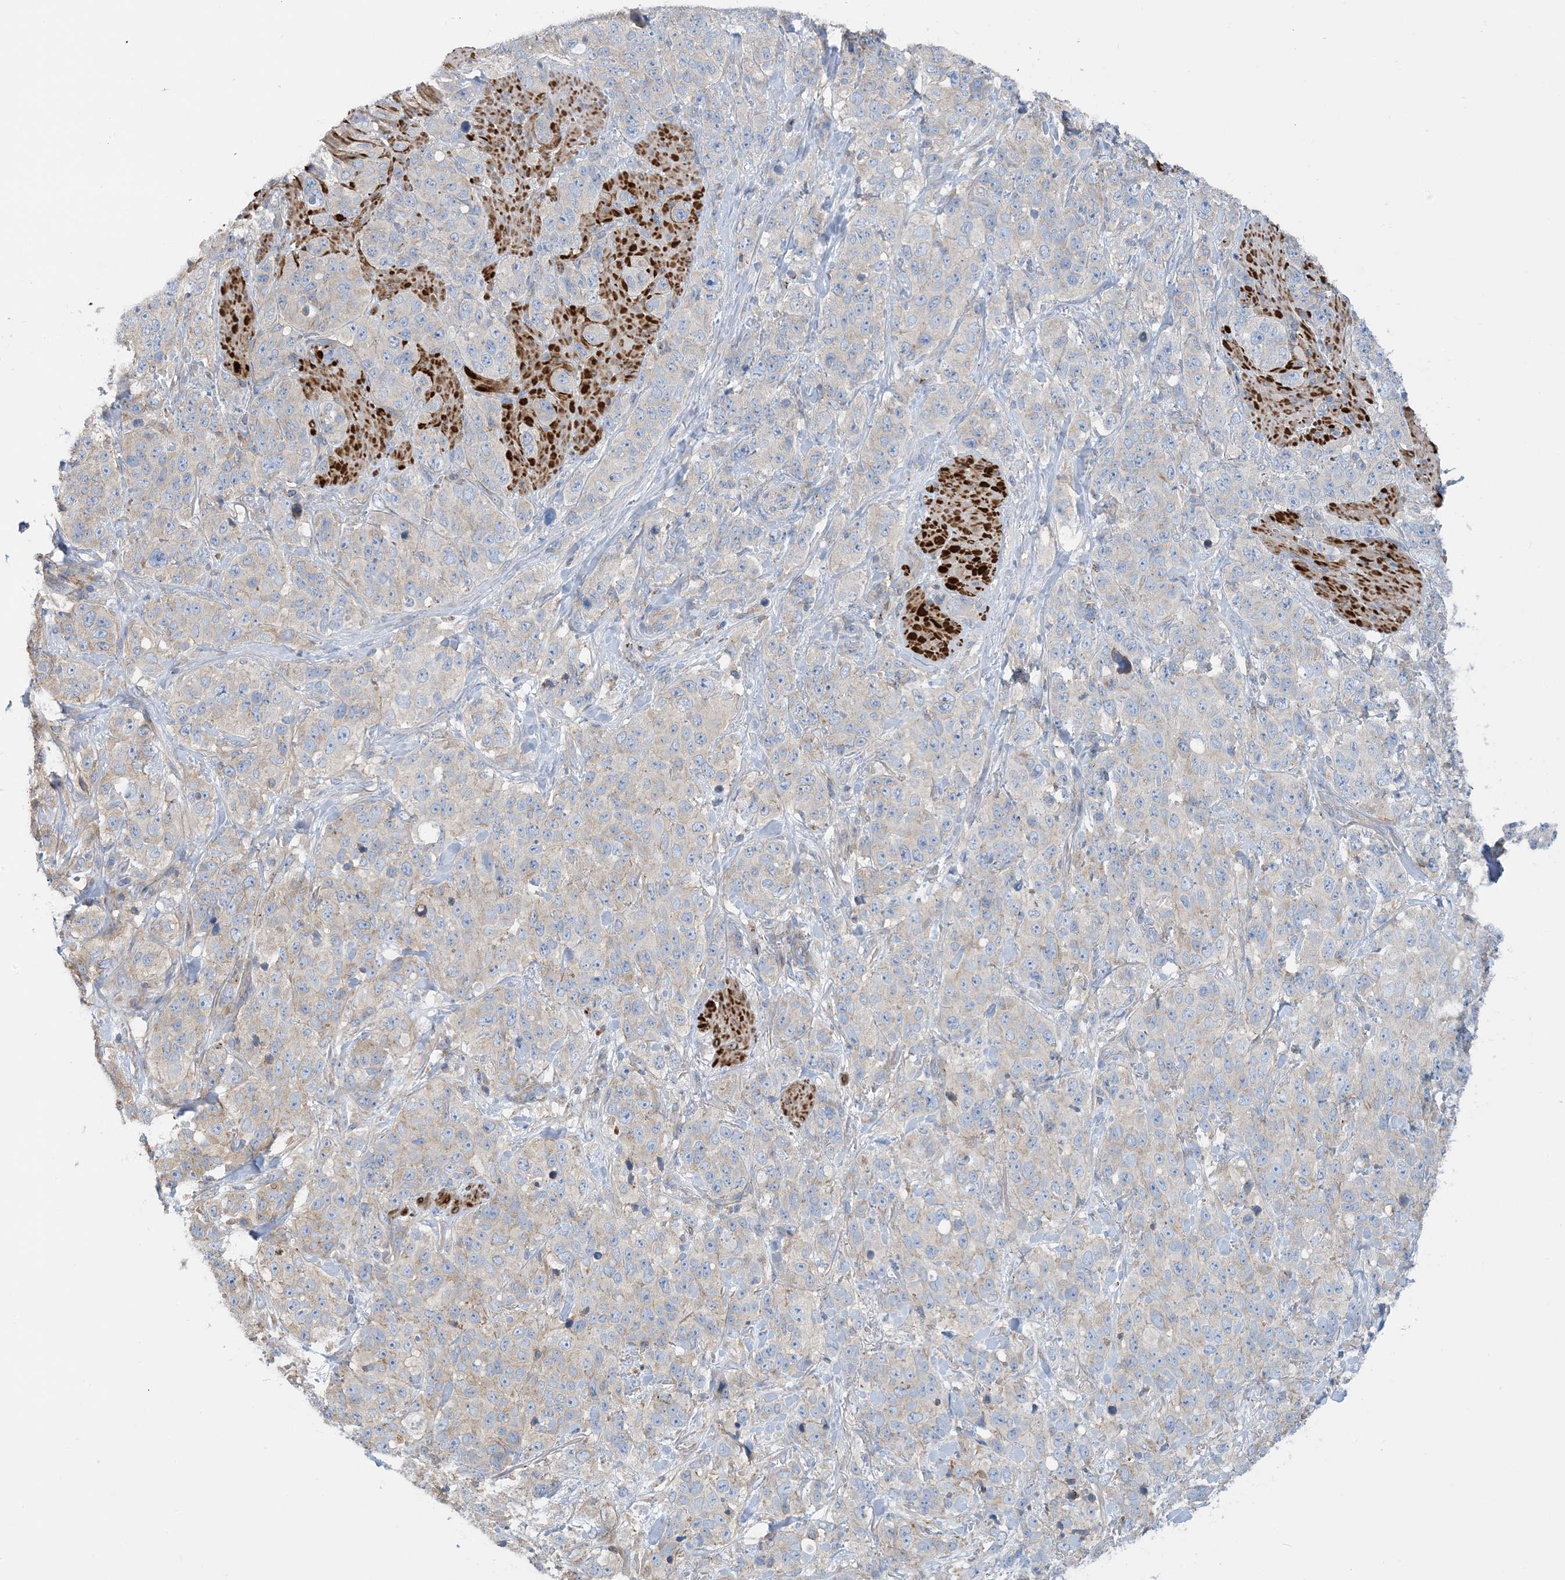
{"staining": {"intensity": "negative", "quantity": "none", "location": "none"}, "tissue": "stomach cancer", "cell_type": "Tumor cells", "image_type": "cancer", "snomed": [{"axis": "morphology", "description": "Adenocarcinoma, NOS"}, {"axis": "topography", "description": "Stomach"}], "caption": "Immunohistochemistry micrograph of neoplastic tissue: stomach cancer (adenocarcinoma) stained with DAB (3,3'-diaminobenzidine) reveals no significant protein positivity in tumor cells. (Immunohistochemistry (ihc), brightfield microscopy, high magnification).", "gene": "CALHM5", "patient": {"sex": "male", "age": 48}}